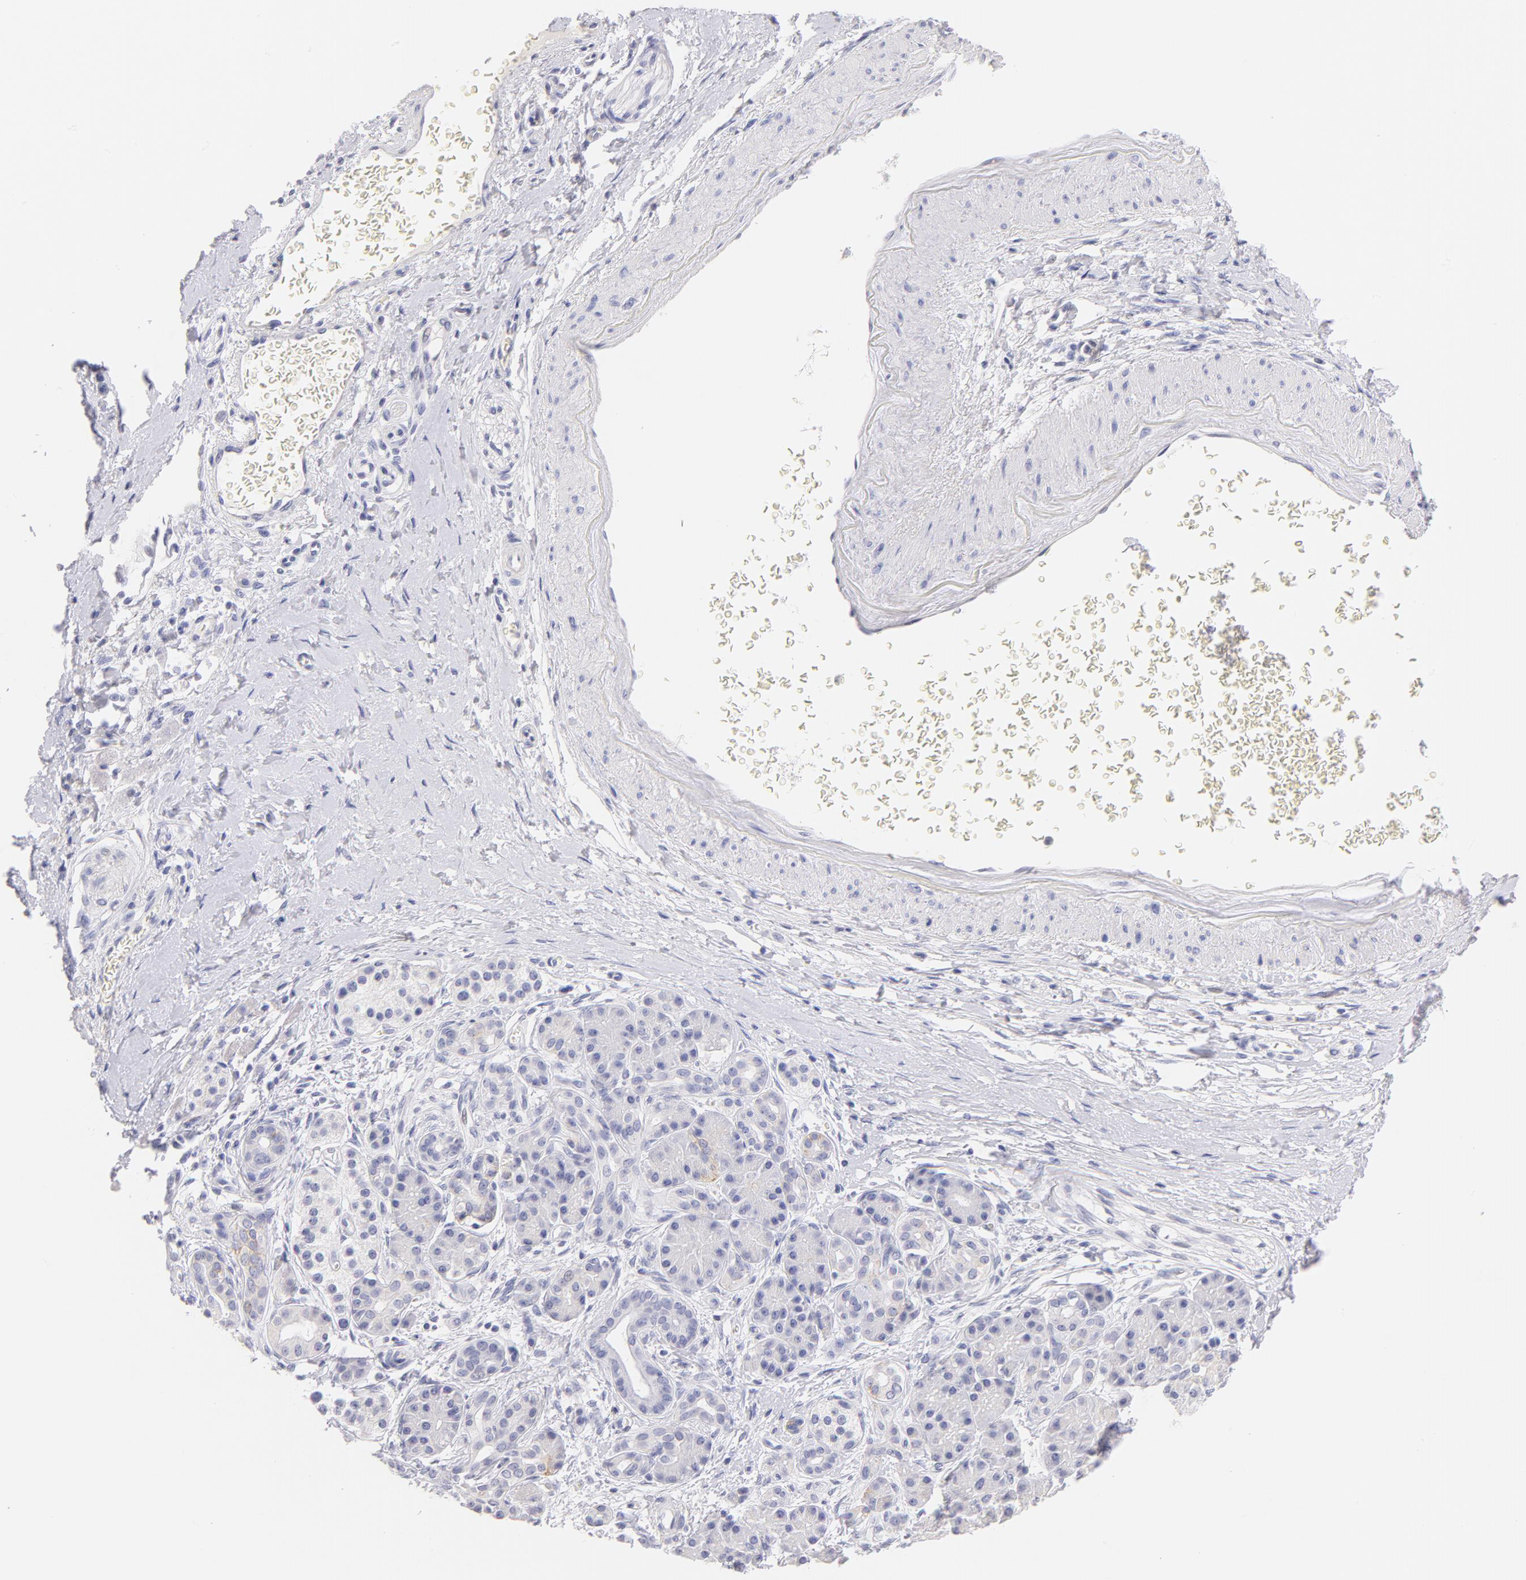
{"staining": {"intensity": "weak", "quantity": "<25%", "location": "nuclear"}, "tissue": "pancreatic cancer", "cell_type": "Tumor cells", "image_type": "cancer", "snomed": [{"axis": "morphology", "description": "Adenocarcinoma, NOS"}, {"axis": "topography", "description": "Pancreas"}], "caption": "Immunohistochemical staining of pancreatic cancer (adenocarcinoma) reveals no significant positivity in tumor cells.", "gene": "CD44", "patient": {"sex": "female", "age": 66}}